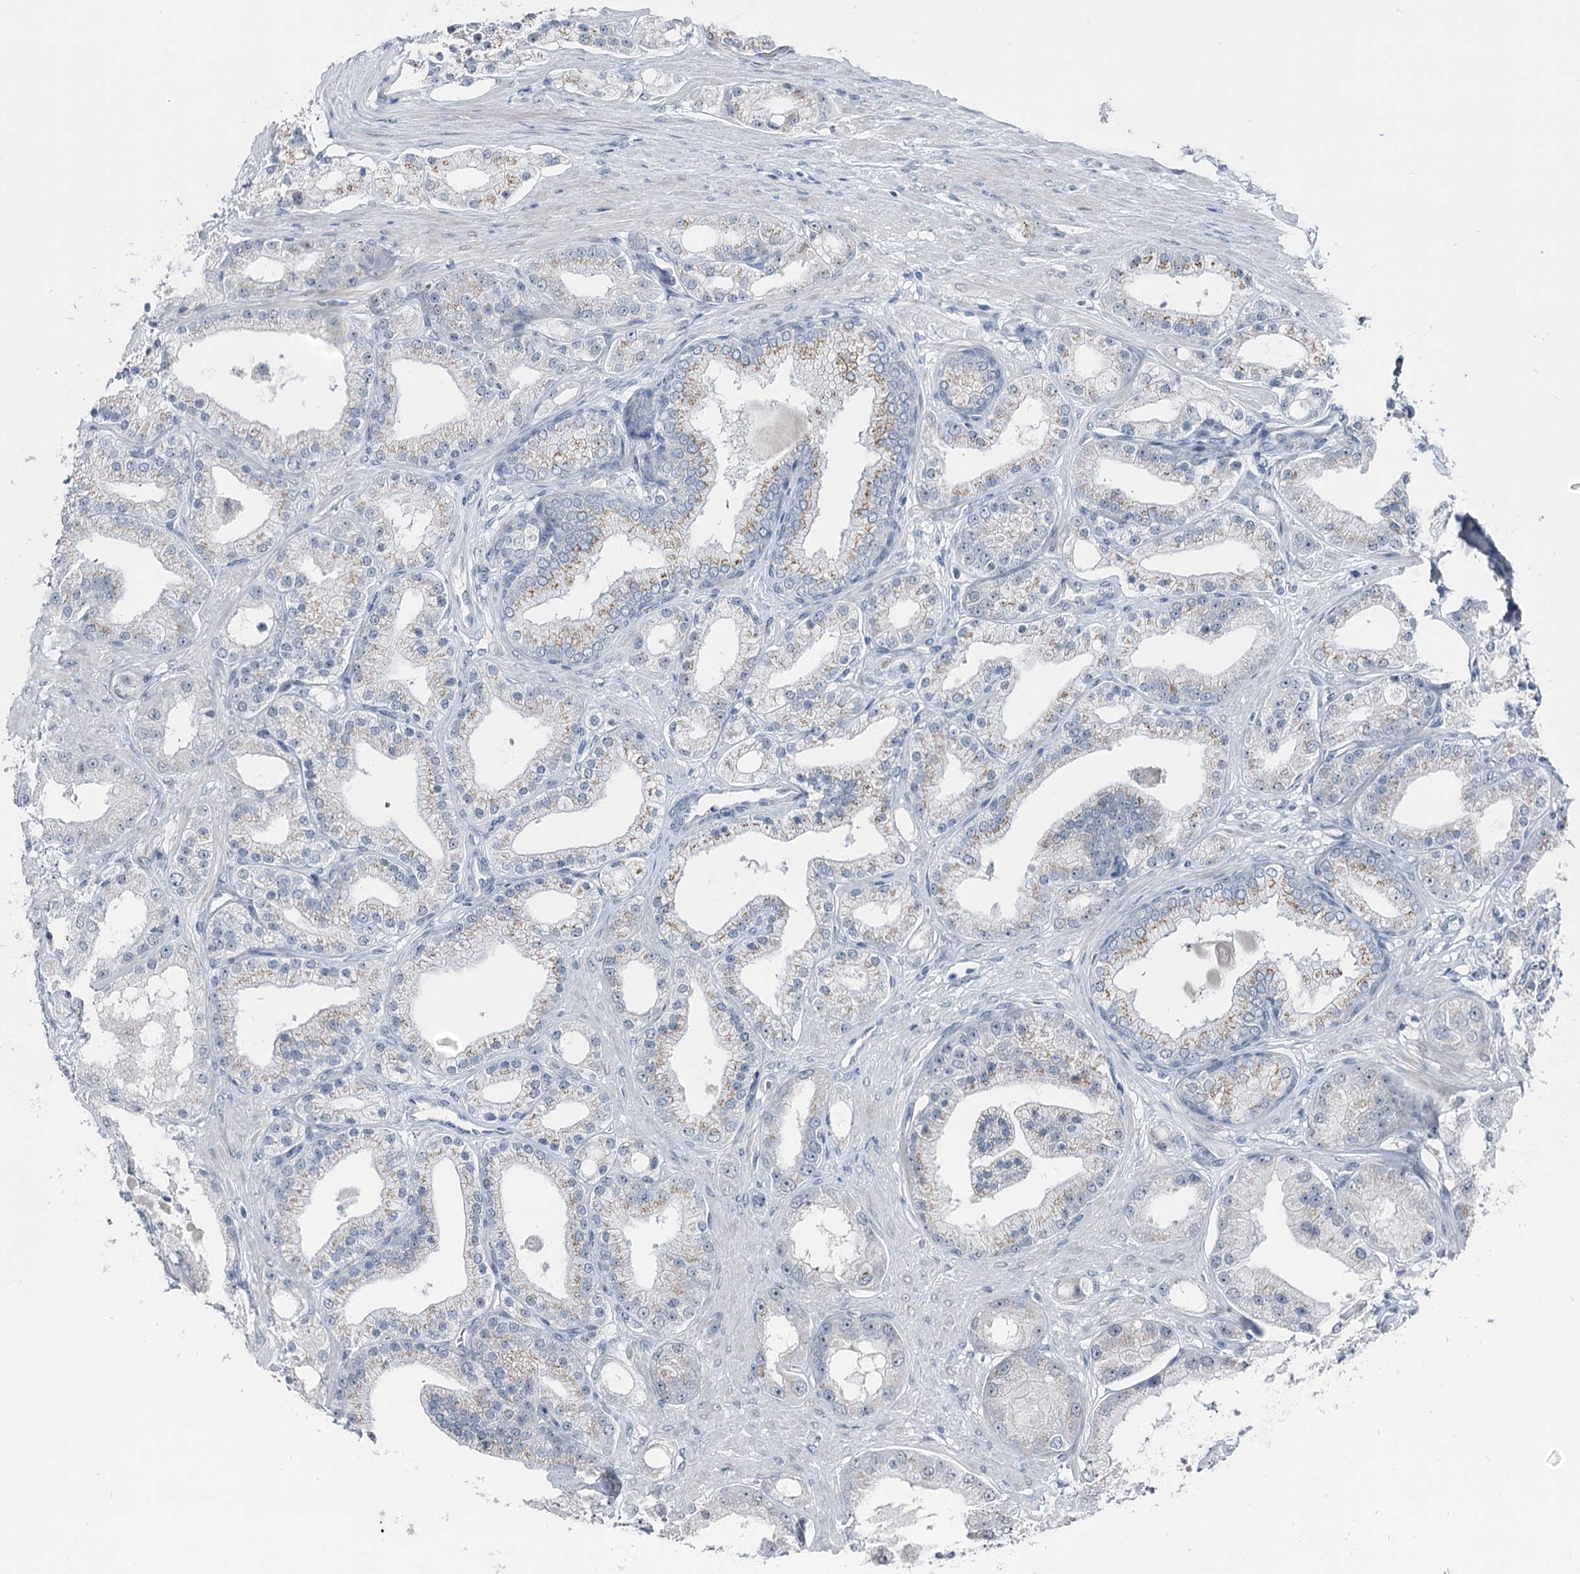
{"staining": {"intensity": "negative", "quantity": "none", "location": "none"}, "tissue": "prostate cancer", "cell_type": "Tumor cells", "image_type": "cancer", "snomed": [{"axis": "morphology", "description": "Adenocarcinoma, Low grade"}, {"axis": "topography", "description": "Prostate"}], "caption": "This is an IHC image of human prostate low-grade adenocarcinoma. There is no staining in tumor cells.", "gene": "STEEP1", "patient": {"sex": "male", "age": 67}}